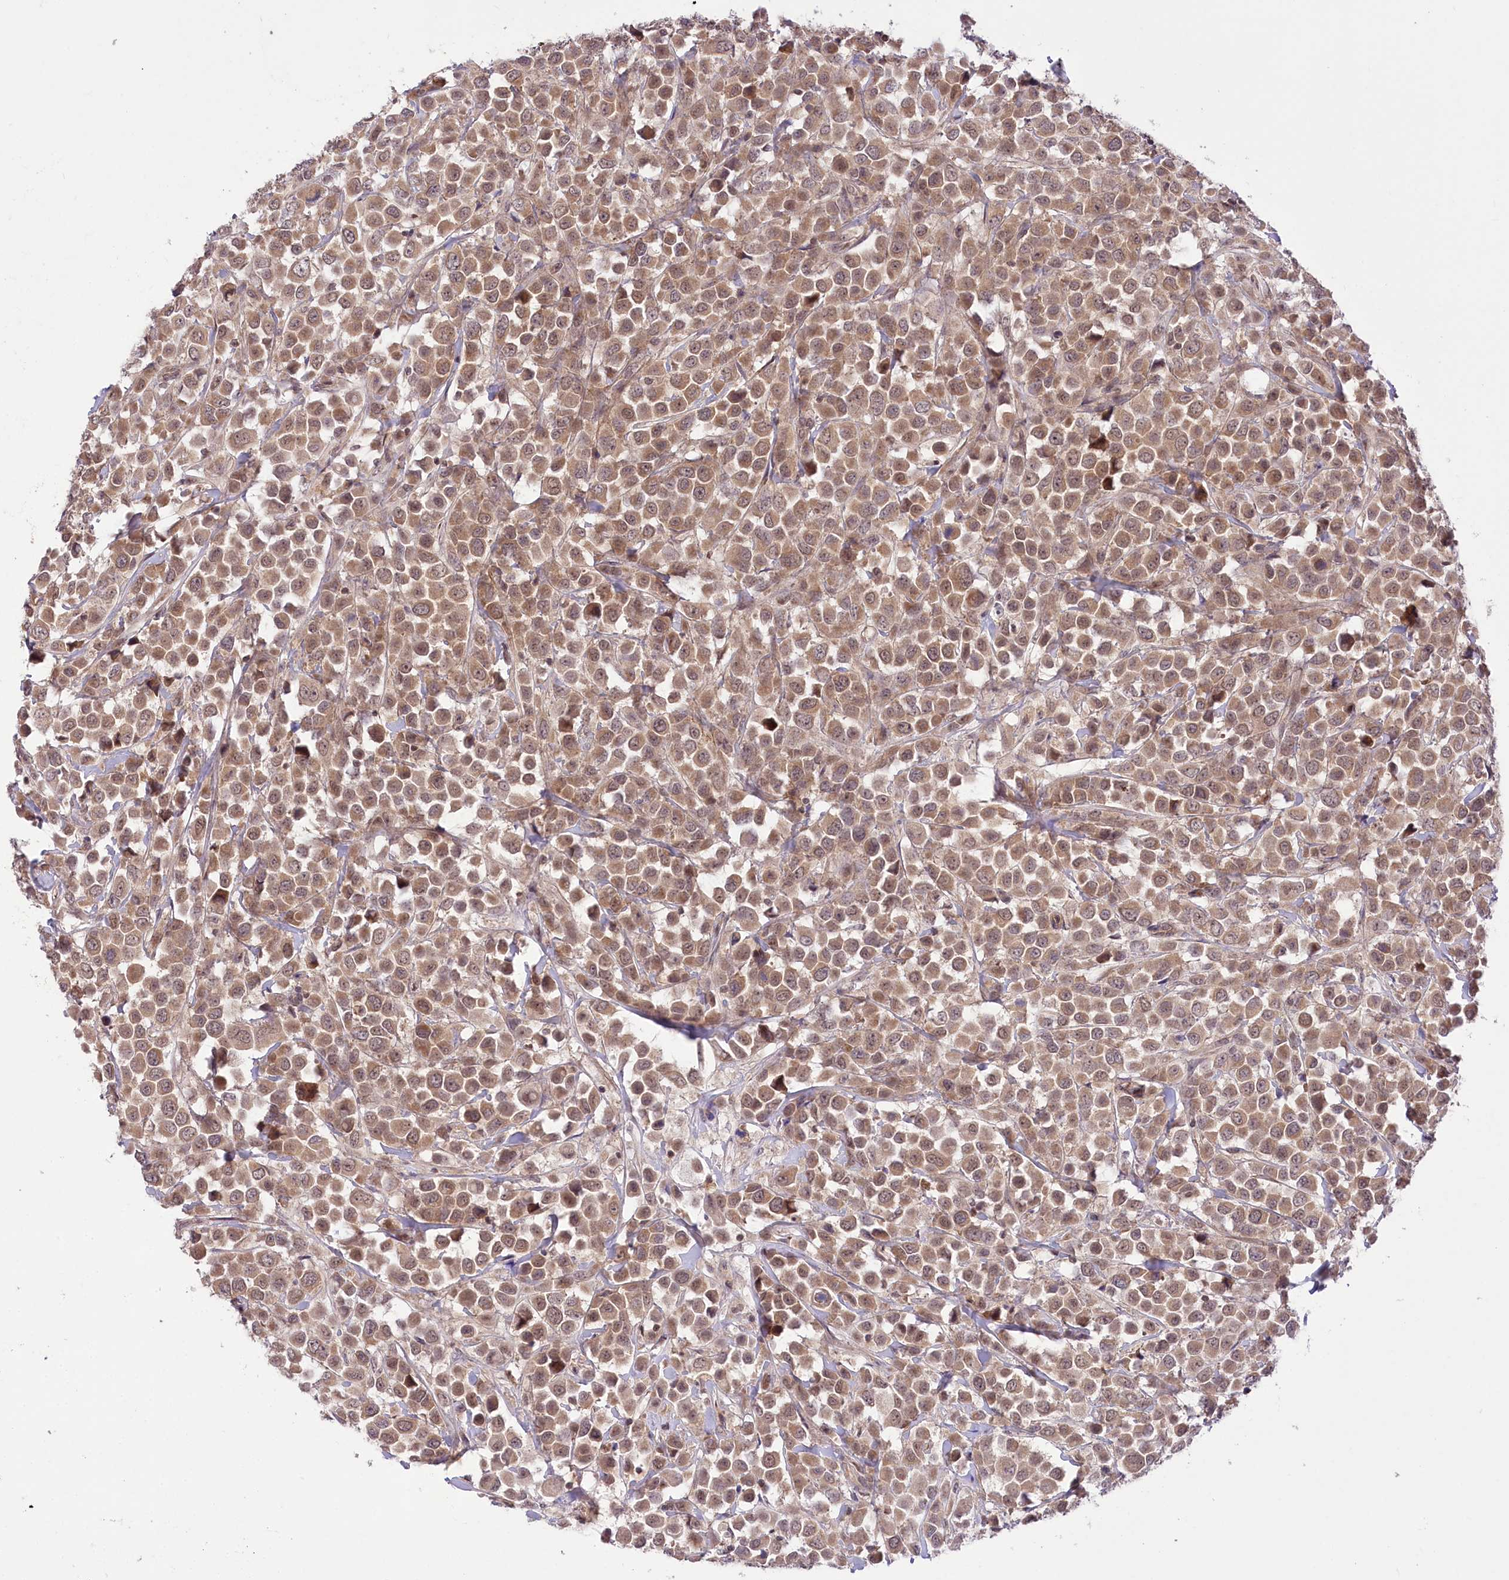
{"staining": {"intensity": "moderate", "quantity": ">75%", "location": "cytoplasmic/membranous,nuclear"}, "tissue": "breast cancer", "cell_type": "Tumor cells", "image_type": "cancer", "snomed": [{"axis": "morphology", "description": "Duct carcinoma"}, {"axis": "topography", "description": "Breast"}], "caption": "Protein expression analysis of human breast invasive ductal carcinoma reveals moderate cytoplasmic/membranous and nuclear expression in approximately >75% of tumor cells.", "gene": "ZMAT2", "patient": {"sex": "female", "age": 61}}